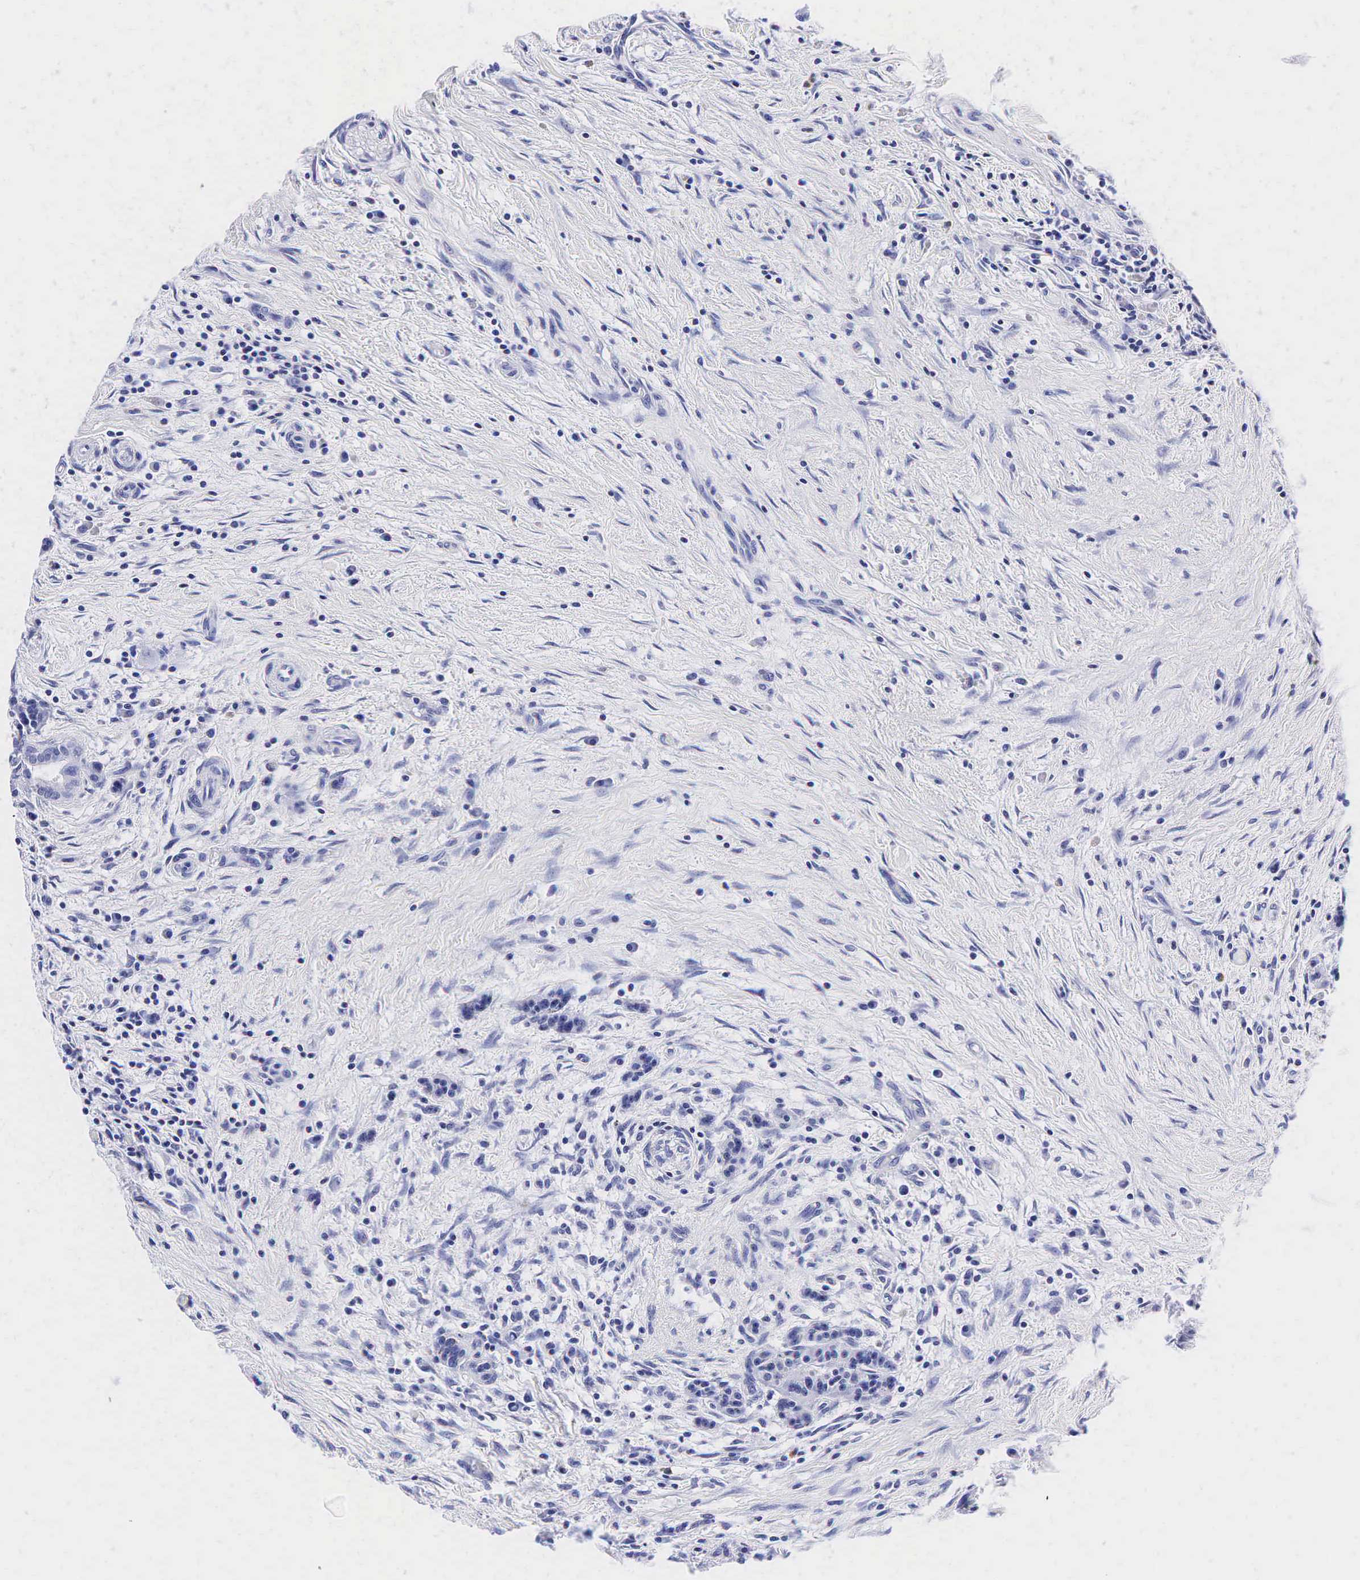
{"staining": {"intensity": "negative", "quantity": "none", "location": "none"}, "tissue": "pancreas", "cell_type": "Exocrine glandular cells", "image_type": "normal", "snomed": [{"axis": "morphology", "description": "Normal tissue, NOS"}, {"axis": "topography", "description": "Pancreas"}], "caption": "Micrograph shows no significant protein staining in exocrine glandular cells of benign pancreas. (DAB IHC visualized using brightfield microscopy, high magnification).", "gene": "TG", "patient": {"sex": "male", "age": 73}}